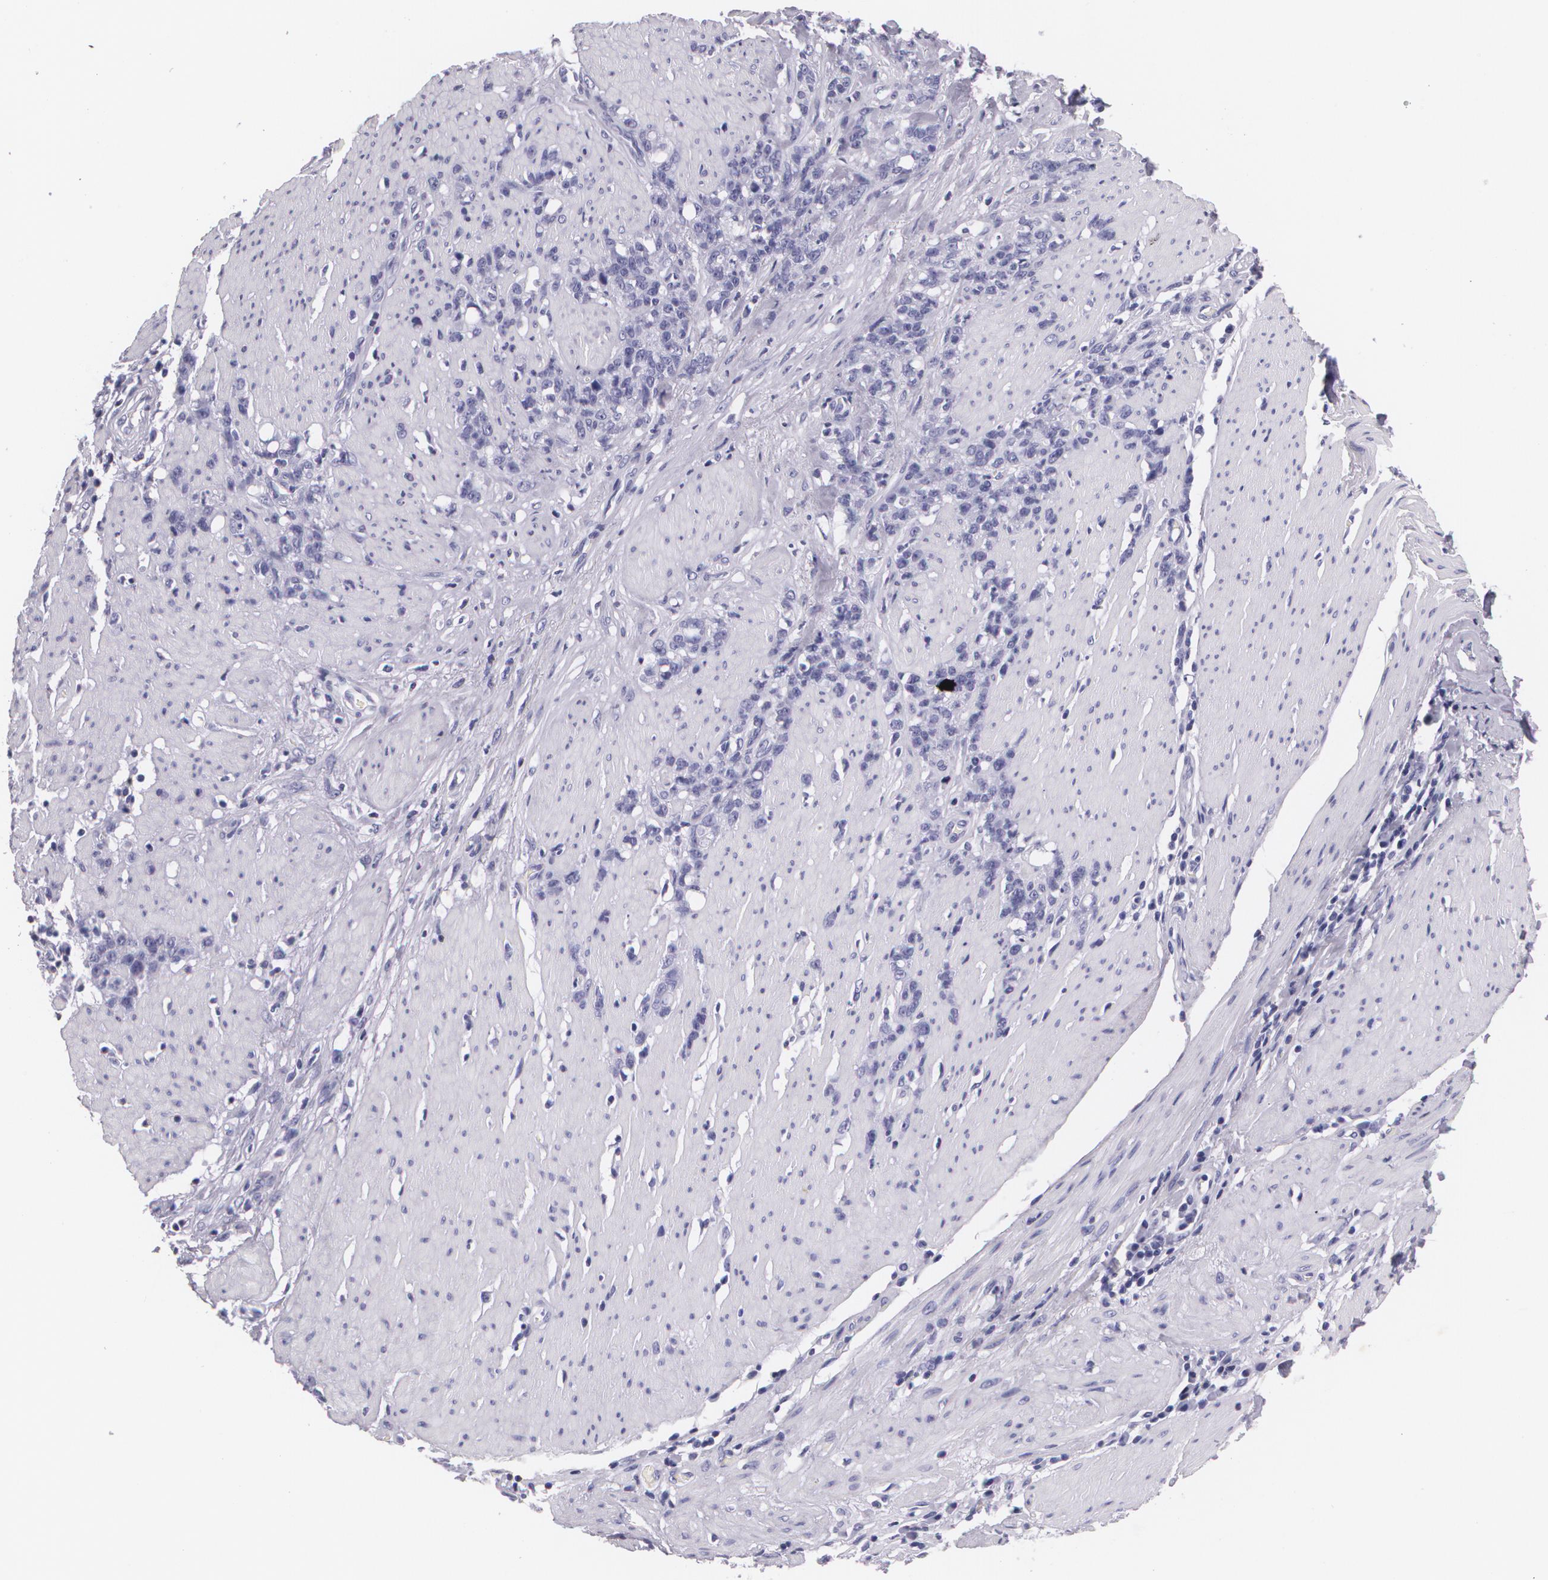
{"staining": {"intensity": "negative", "quantity": "none", "location": "none"}, "tissue": "stomach cancer", "cell_type": "Tumor cells", "image_type": "cancer", "snomed": [{"axis": "morphology", "description": "Adenocarcinoma, NOS"}, {"axis": "topography", "description": "Stomach, lower"}], "caption": "DAB (3,3'-diaminobenzidine) immunohistochemical staining of stomach adenocarcinoma shows no significant staining in tumor cells.", "gene": "DLG4", "patient": {"sex": "male", "age": 88}}